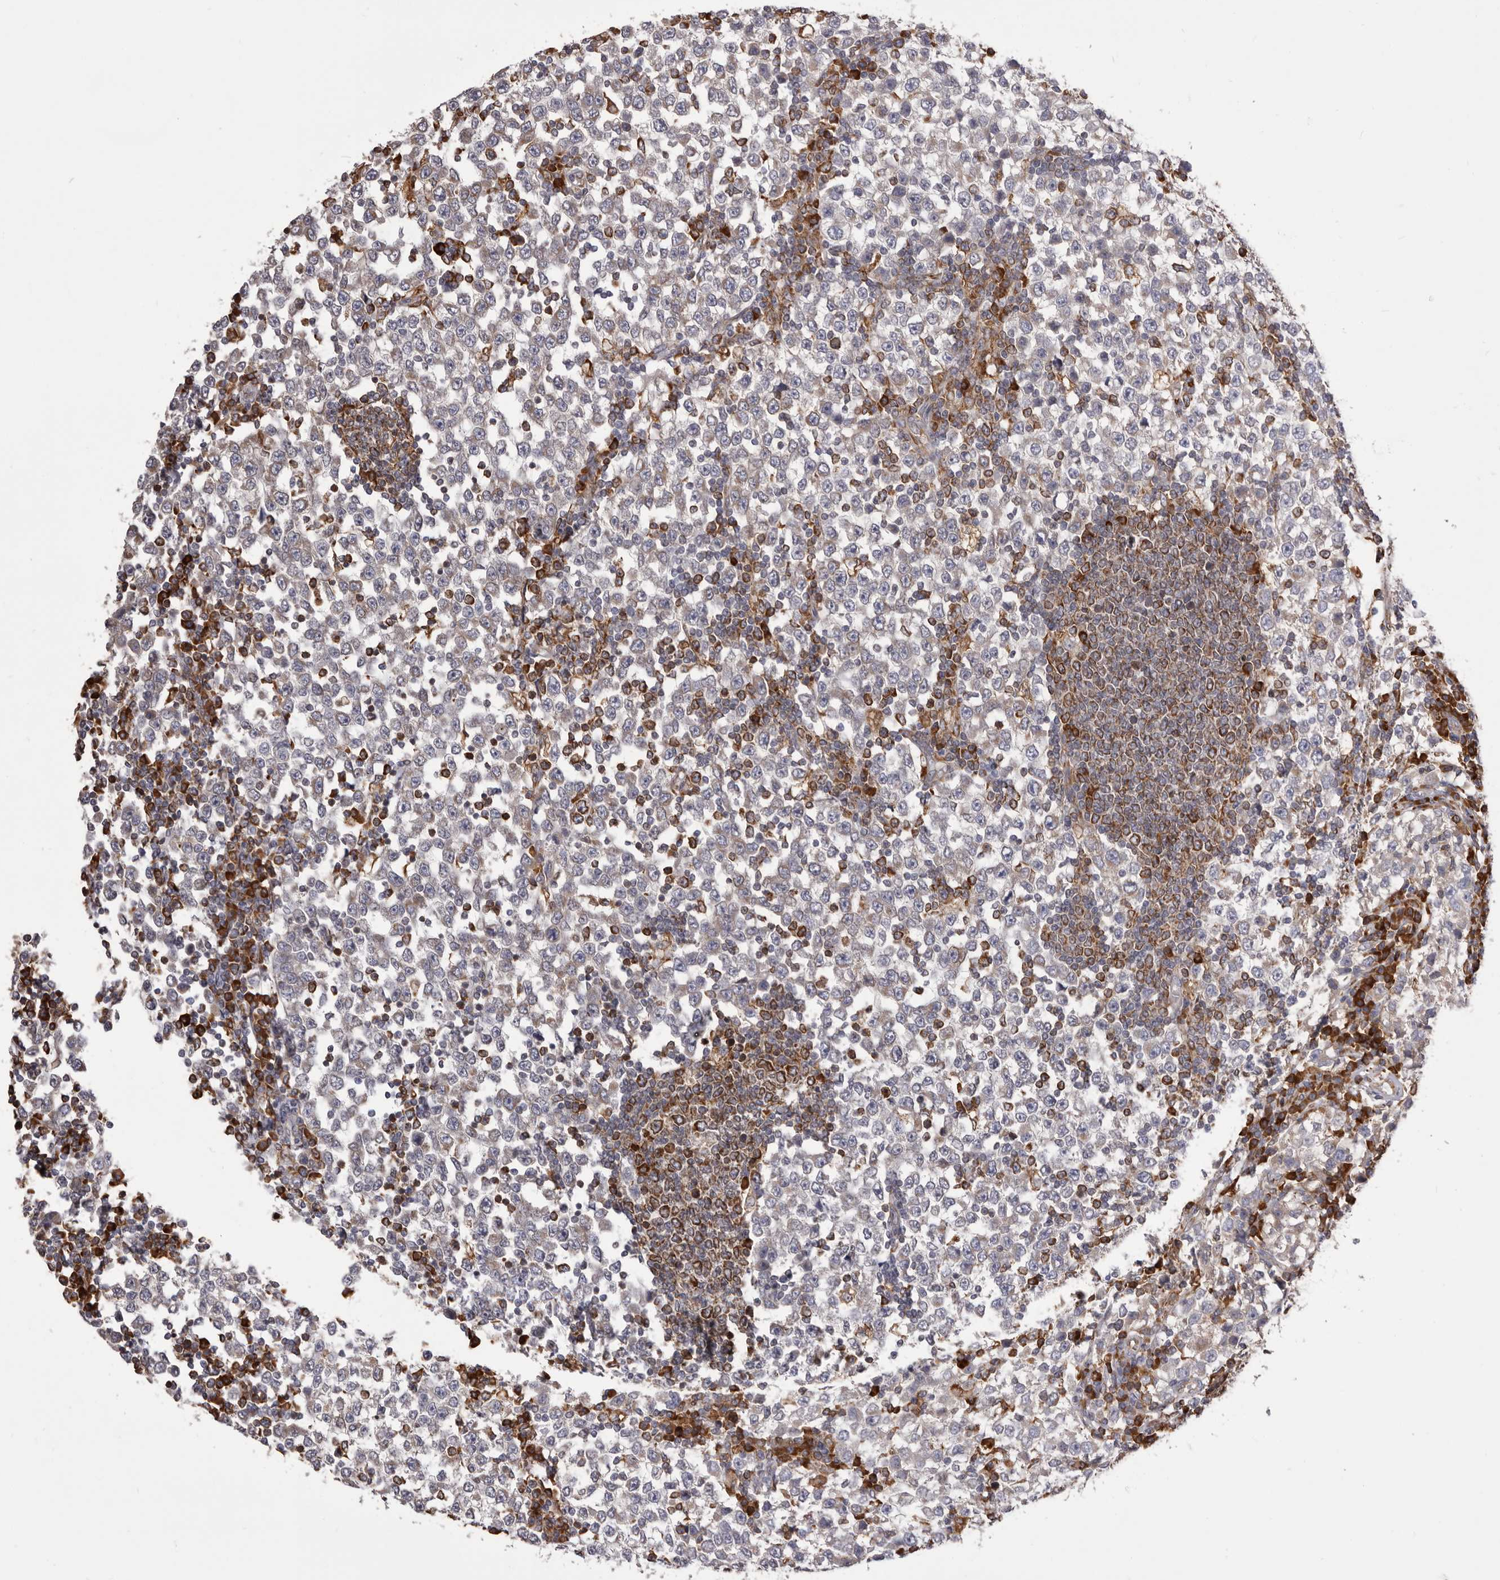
{"staining": {"intensity": "weak", "quantity": "25%-75%", "location": "cytoplasmic/membranous"}, "tissue": "testis cancer", "cell_type": "Tumor cells", "image_type": "cancer", "snomed": [{"axis": "morphology", "description": "Seminoma, NOS"}, {"axis": "topography", "description": "Testis"}], "caption": "IHC of testis cancer shows low levels of weak cytoplasmic/membranous positivity in approximately 25%-75% of tumor cells.", "gene": "QRSL1", "patient": {"sex": "male", "age": 65}}